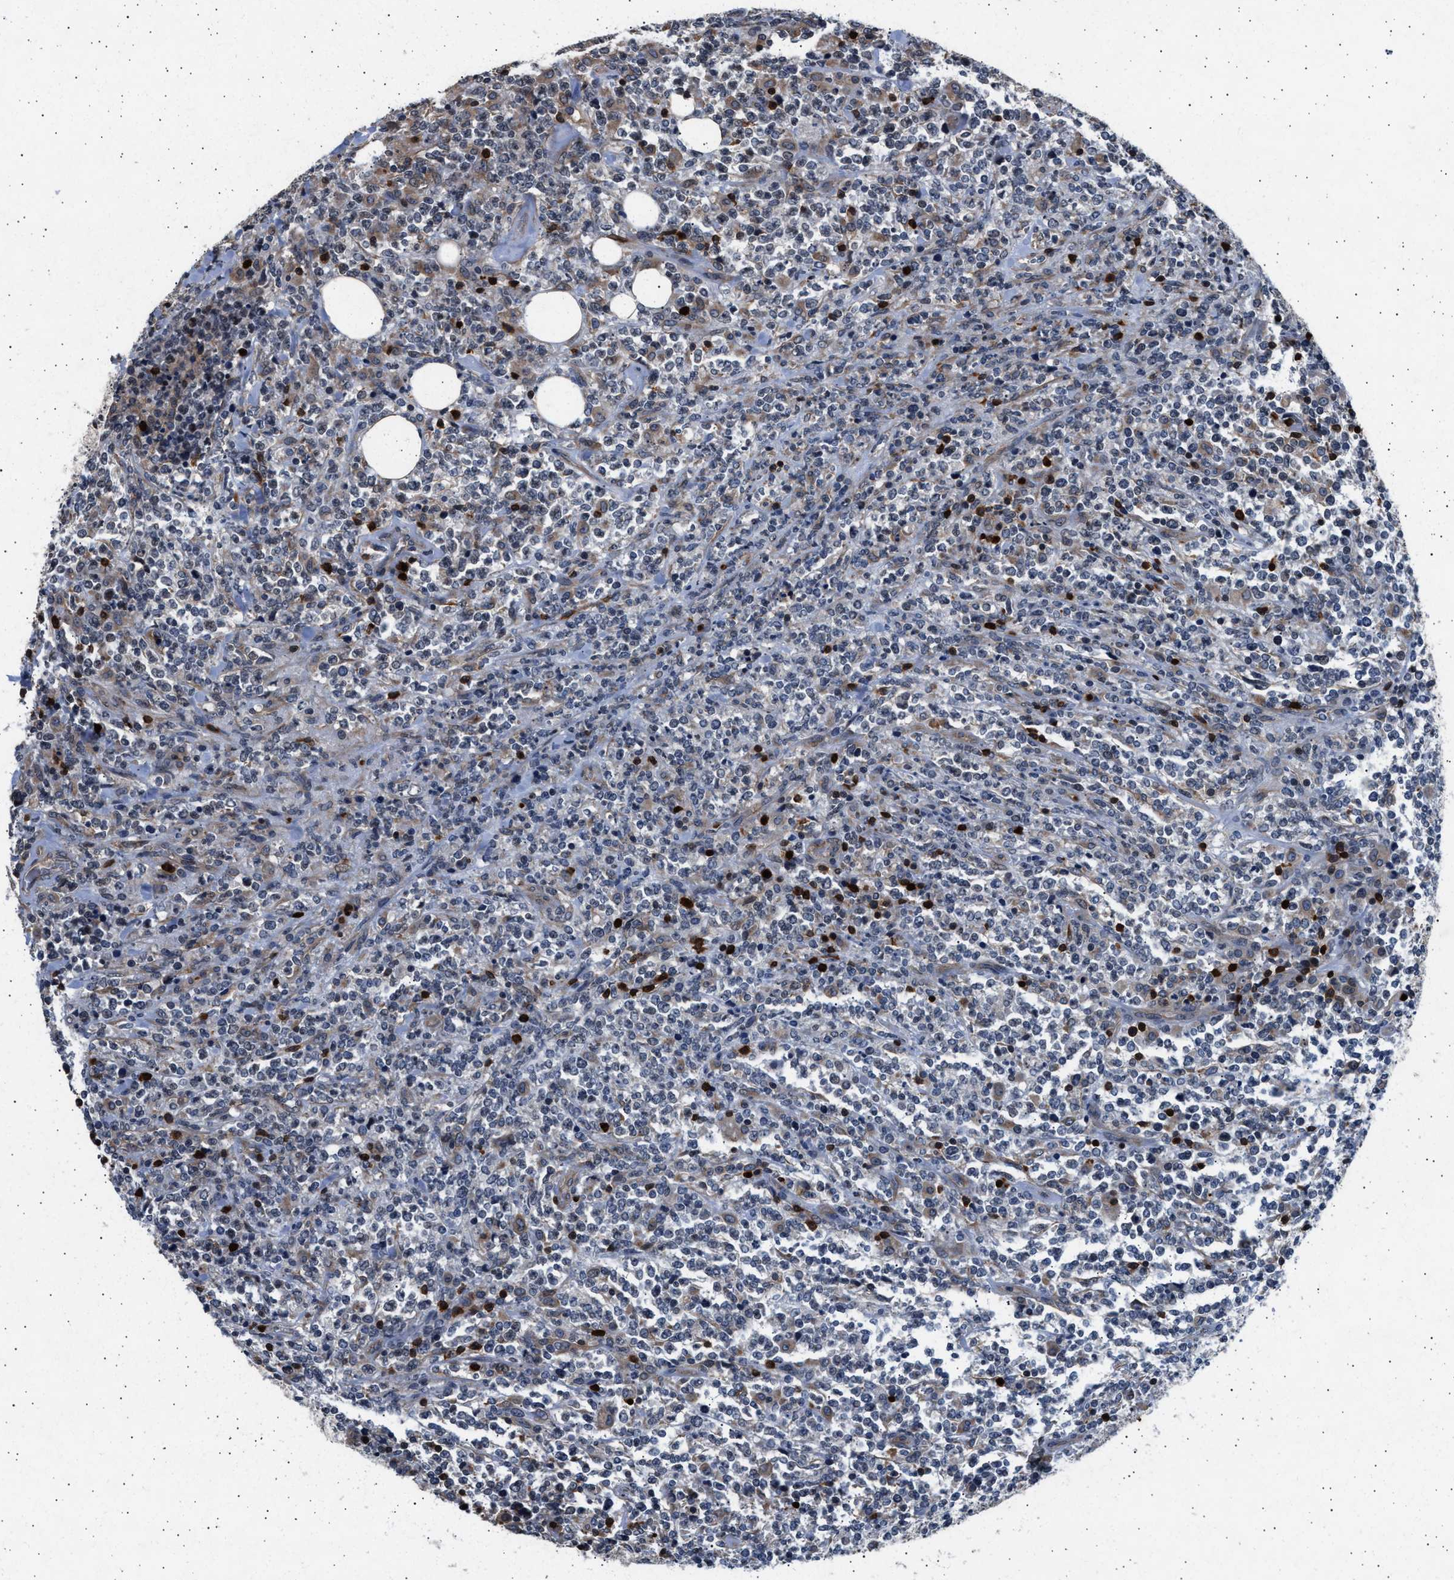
{"staining": {"intensity": "negative", "quantity": "none", "location": "none"}, "tissue": "lymphoma", "cell_type": "Tumor cells", "image_type": "cancer", "snomed": [{"axis": "morphology", "description": "Malignant lymphoma, non-Hodgkin's type, High grade"}, {"axis": "topography", "description": "Soft tissue"}], "caption": "This is an IHC micrograph of malignant lymphoma, non-Hodgkin's type (high-grade). There is no staining in tumor cells.", "gene": "GRAP2", "patient": {"sex": "male", "age": 18}}